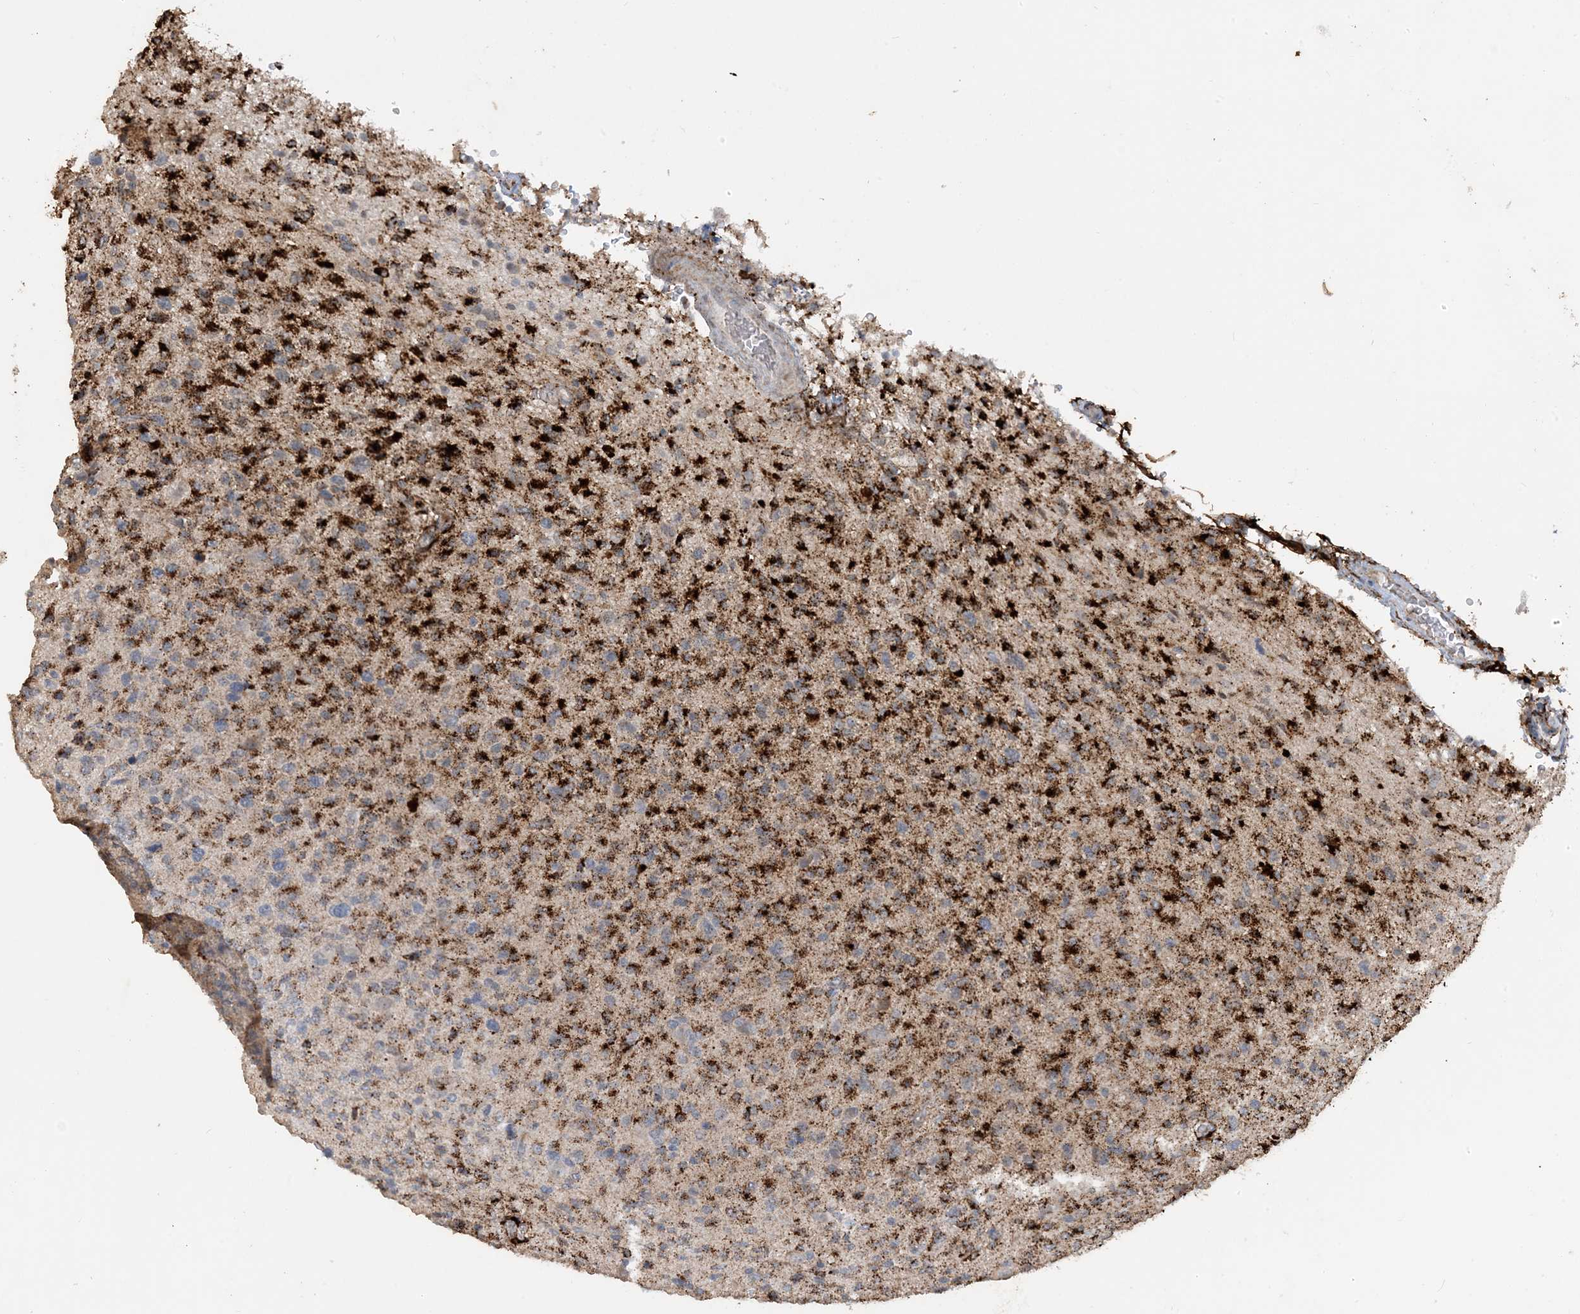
{"staining": {"intensity": "strong", "quantity": ">75%", "location": "cytoplasmic/membranous"}, "tissue": "glioma", "cell_type": "Tumor cells", "image_type": "cancer", "snomed": [{"axis": "morphology", "description": "Glioma, malignant, High grade"}, {"axis": "topography", "description": "Brain"}], "caption": "This is an image of immunohistochemistry staining of malignant glioma (high-grade), which shows strong staining in the cytoplasmic/membranous of tumor cells.", "gene": "SFMBT2", "patient": {"sex": "female", "age": 57}}